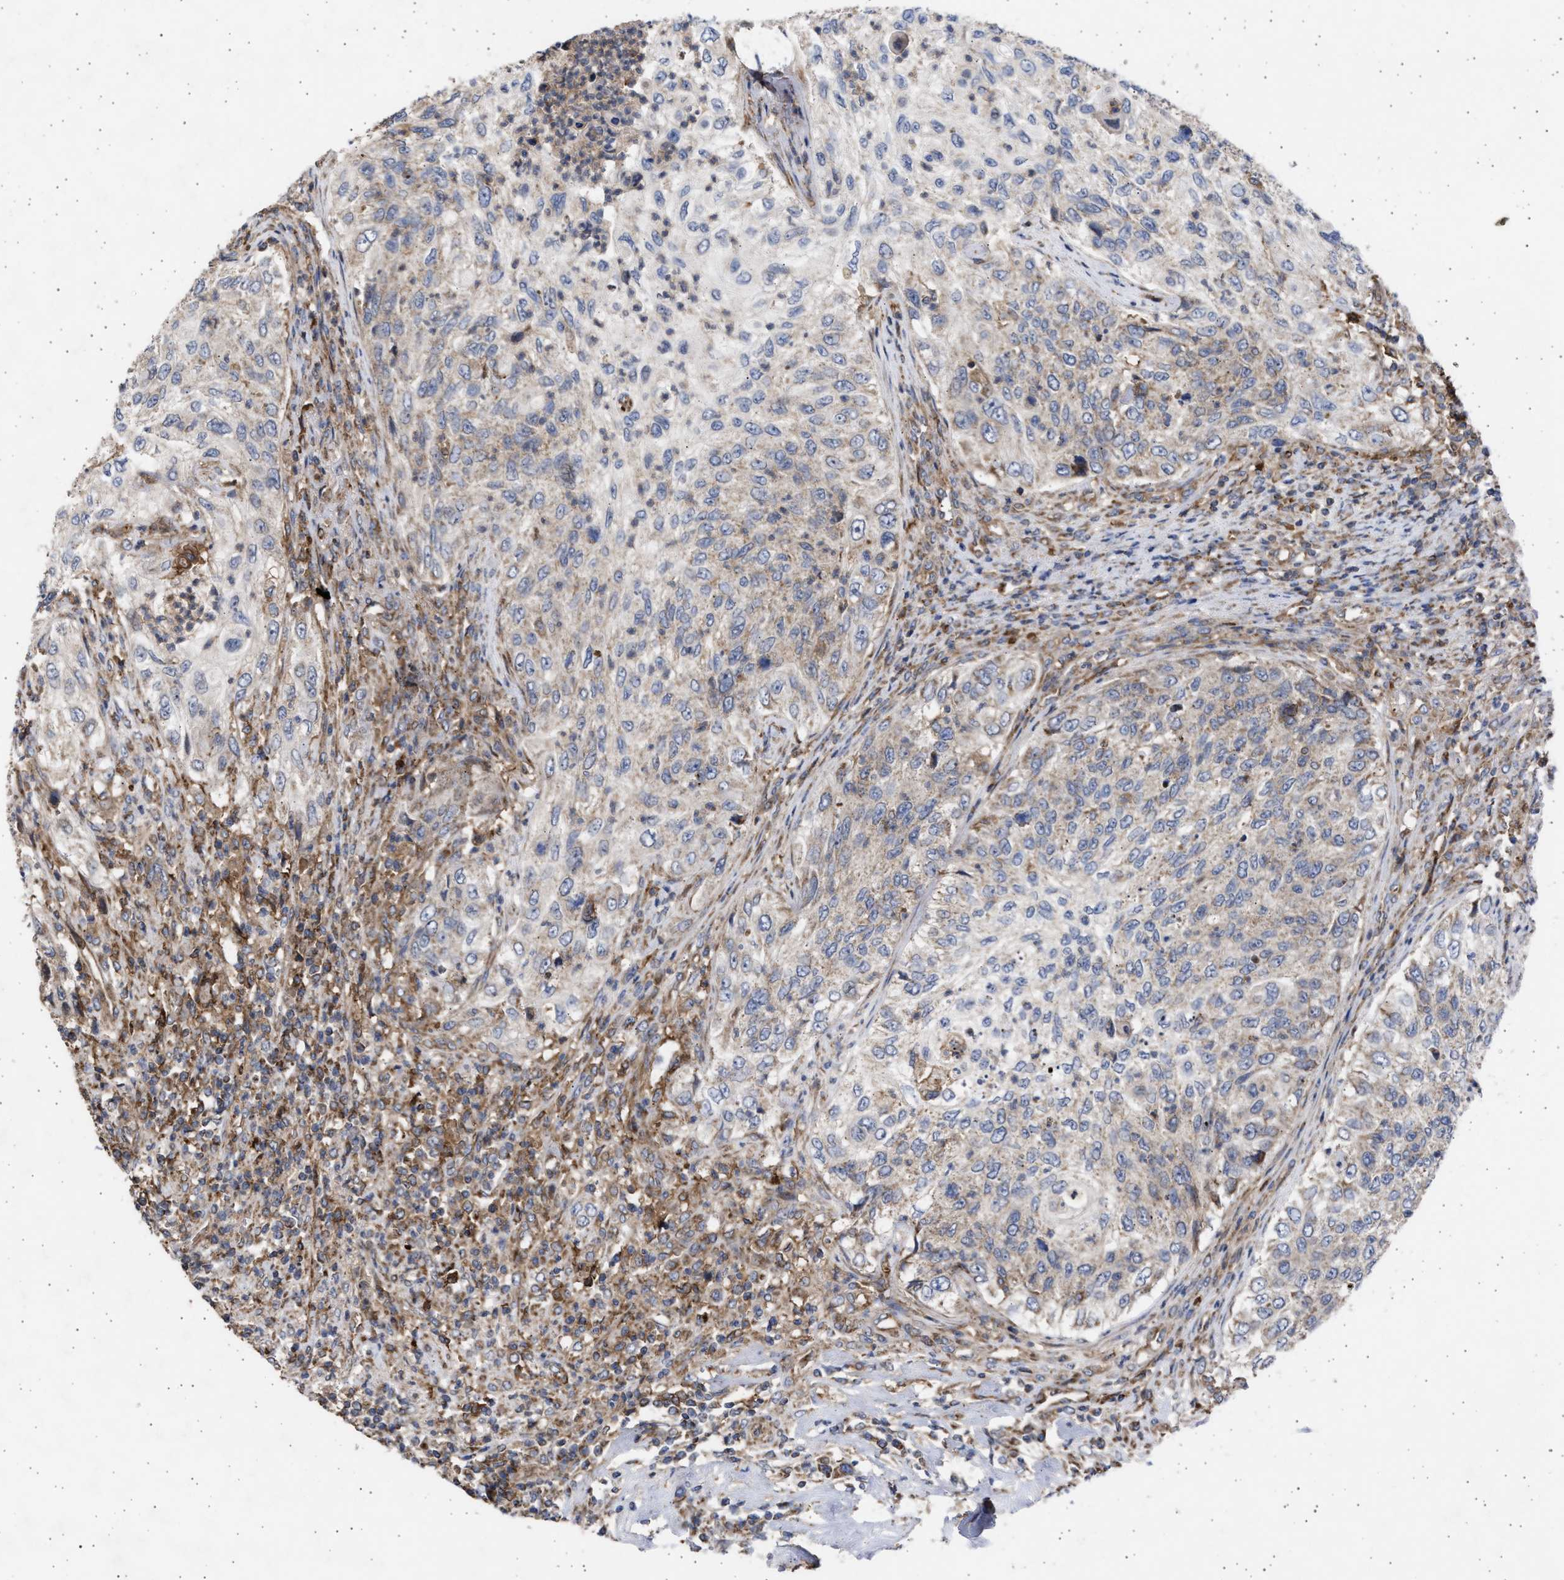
{"staining": {"intensity": "weak", "quantity": "25%-75%", "location": "cytoplasmic/membranous"}, "tissue": "urothelial cancer", "cell_type": "Tumor cells", "image_type": "cancer", "snomed": [{"axis": "morphology", "description": "Urothelial carcinoma, High grade"}, {"axis": "topography", "description": "Urinary bladder"}], "caption": "Immunohistochemistry (DAB (3,3'-diaminobenzidine)) staining of urothelial cancer displays weak cytoplasmic/membranous protein positivity in approximately 25%-75% of tumor cells.", "gene": "TTC19", "patient": {"sex": "female", "age": 60}}